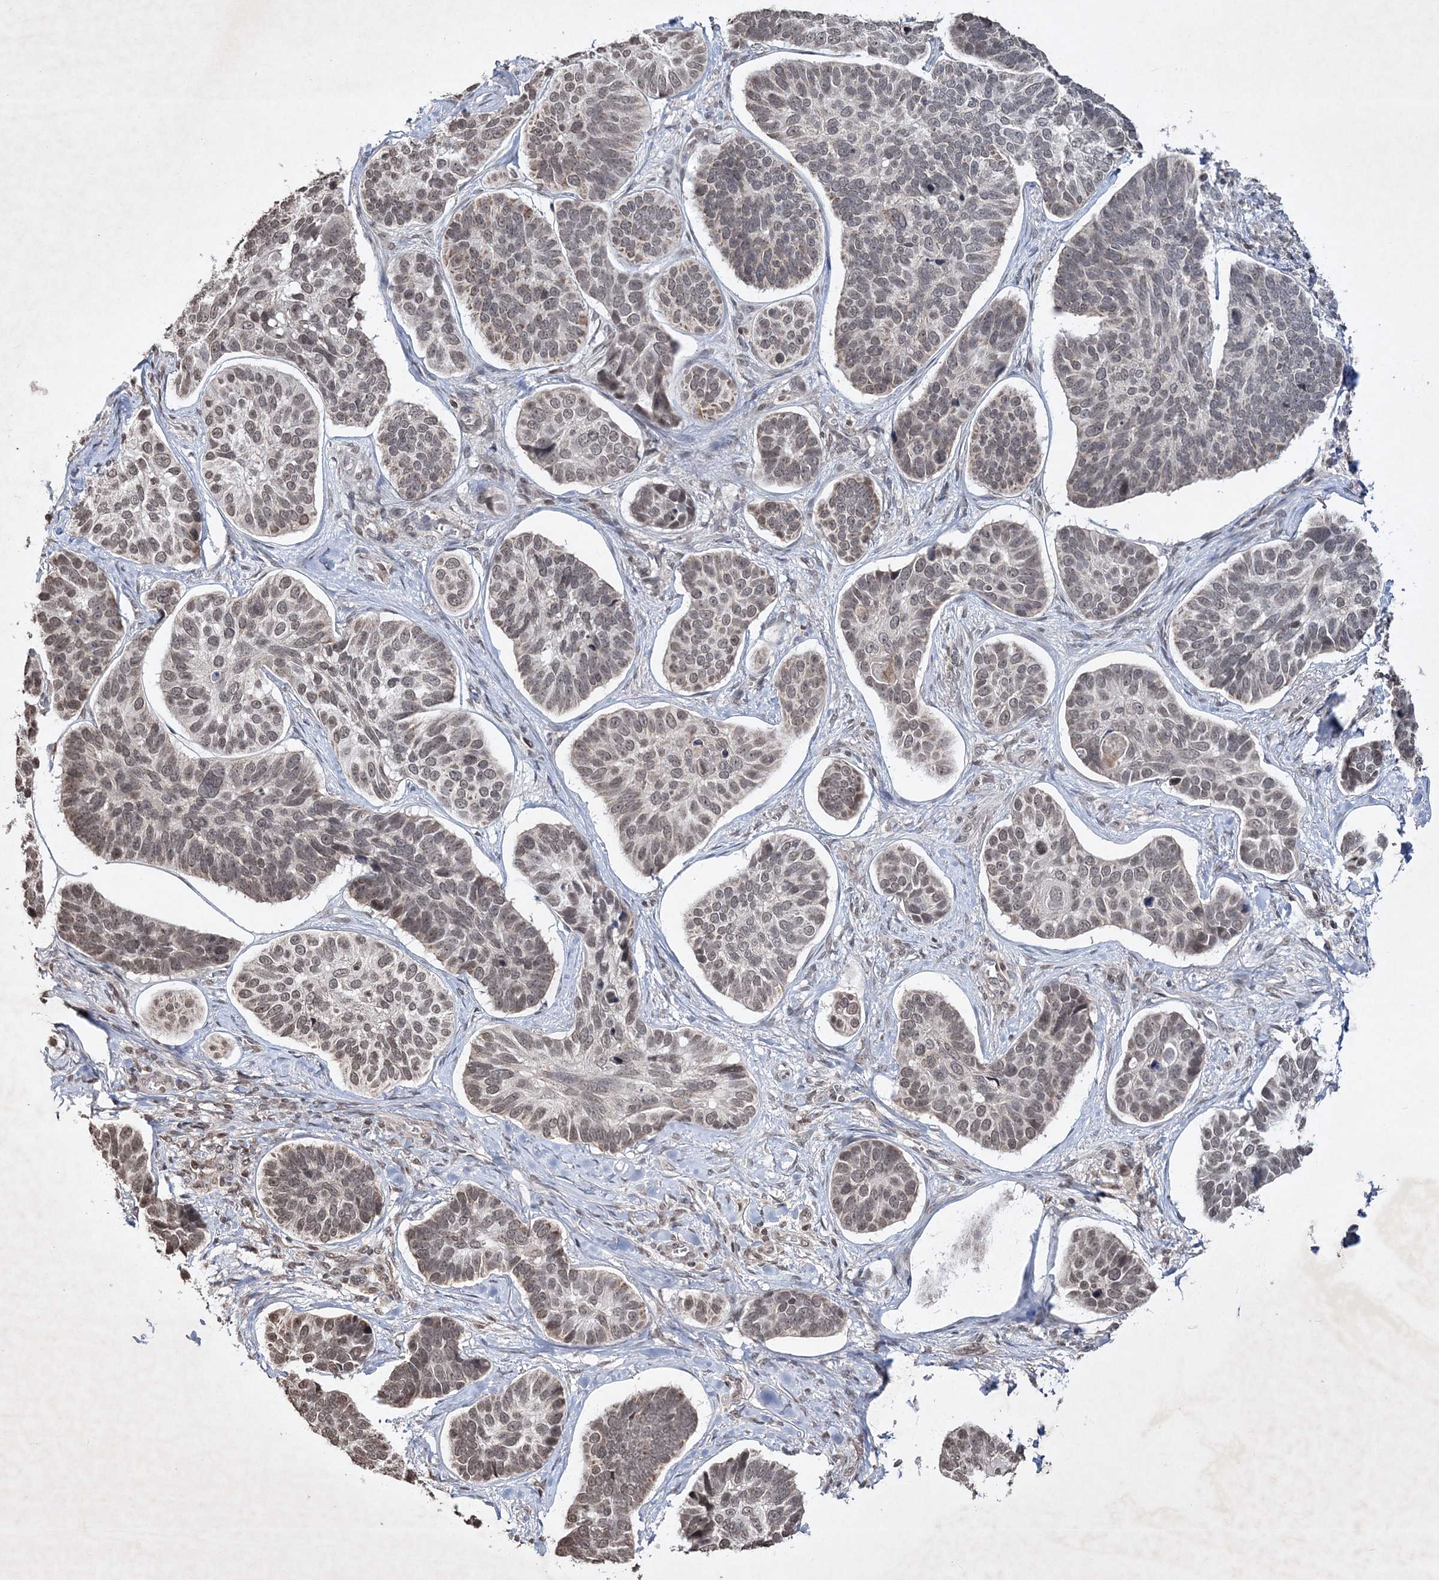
{"staining": {"intensity": "moderate", "quantity": "25%-75%", "location": "nuclear"}, "tissue": "skin cancer", "cell_type": "Tumor cells", "image_type": "cancer", "snomed": [{"axis": "morphology", "description": "Basal cell carcinoma"}, {"axis": "topography", "description": "Skin"}], "caption": "The immunohistochemical stain labels moderate nuclear staining in tumor cells of skin cancer (basal cell carcinoma) tissue. (IHC, brightfield microscopy, high magnification).", "gene": "SOWAHB", "patient": {"sex": "male", "age": 62}}